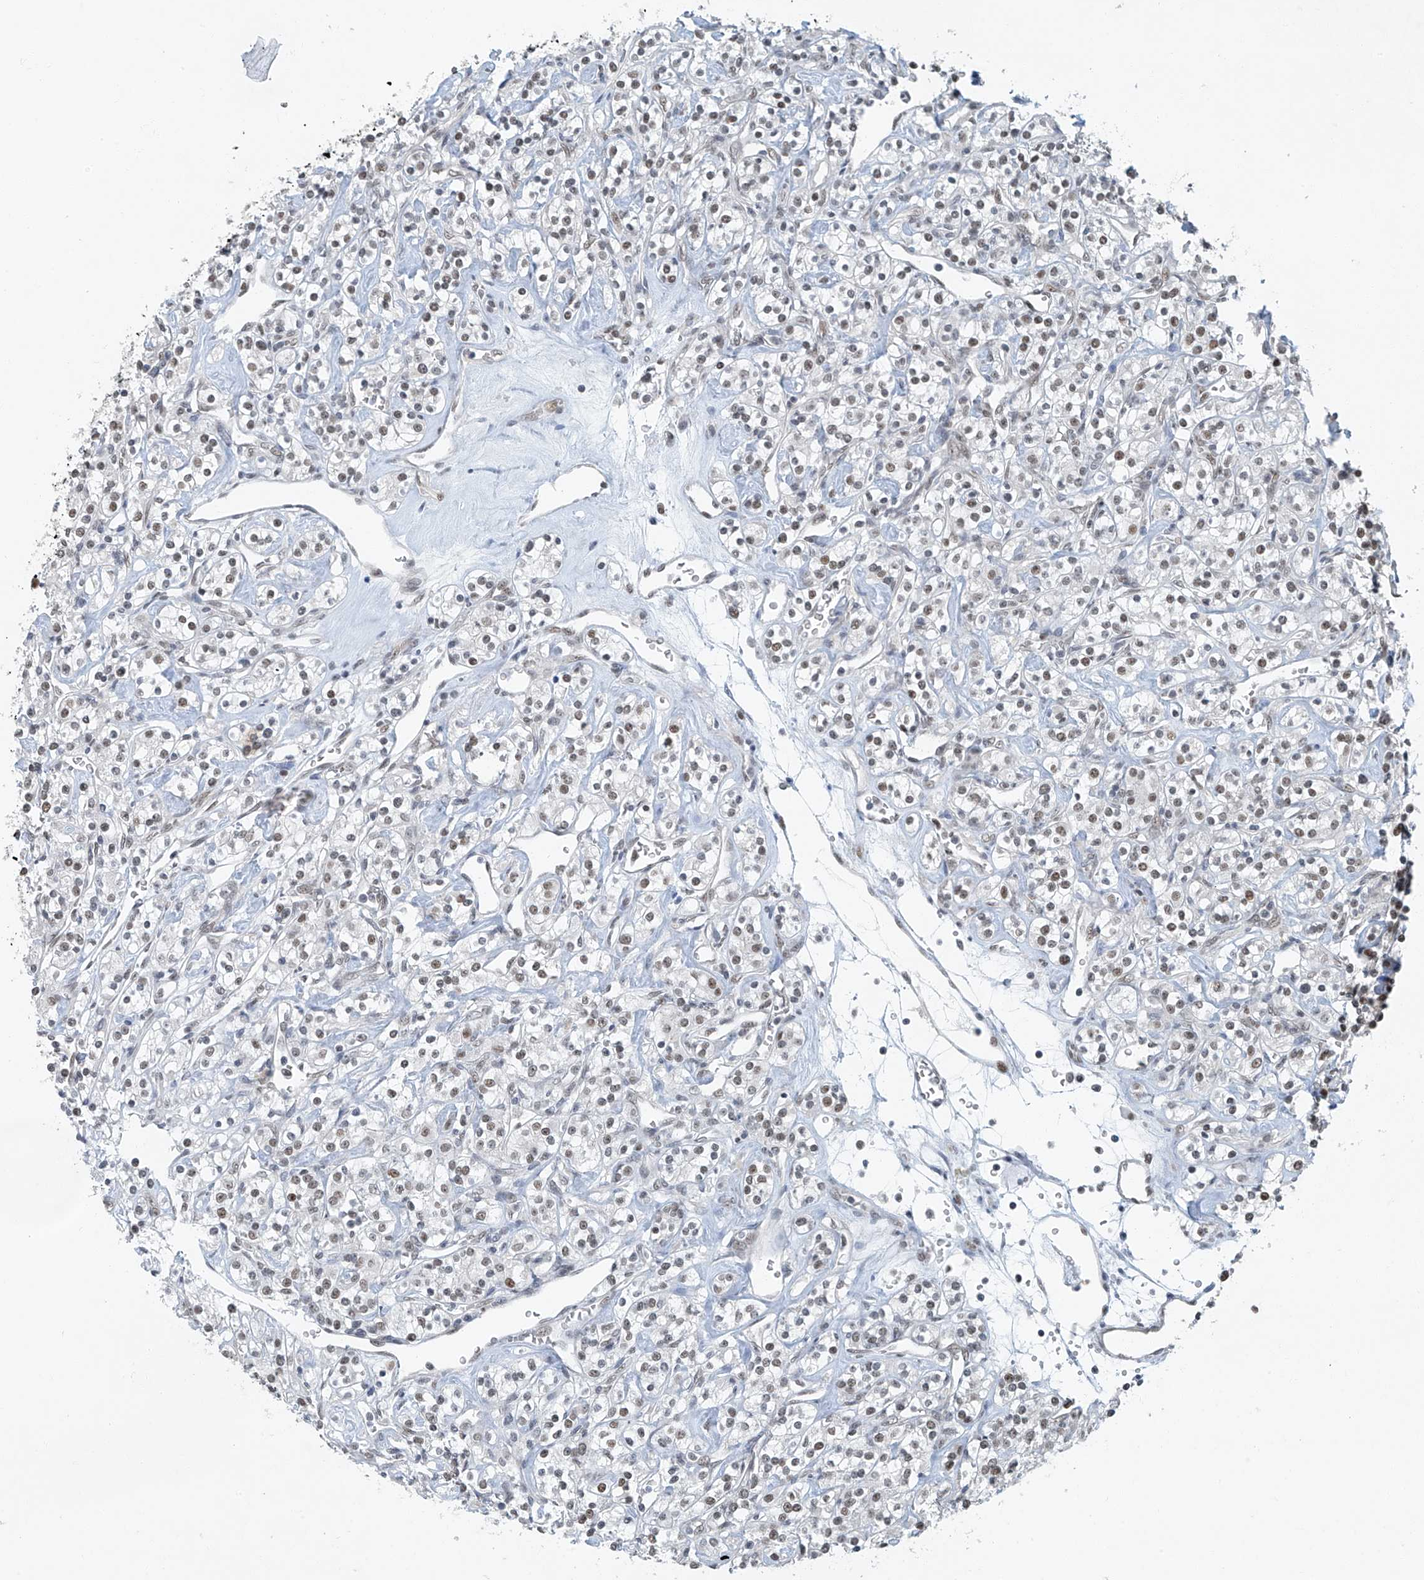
{"staining": {"intensity": "weak", "quantity": "25%-75%", "location": "nuclear"}, "tissue": "renal cancer", "cell_type": "Tumor cells", "image_type": "cancer", "snomed": [{"axis": "morphology", "description": "Adenocarcinoma, NOS"}, {"axis": "topography", "description": "Kidney"}], "caption": "DAB (3,3'-diaminobenzidine) immunohistochemical staining of human renal cancer exhibits weak nuclear protein staining in about 25%-75% of tumor cells.", "gene": "TAF8", "patient": {"sex": "male", "age": 77}}